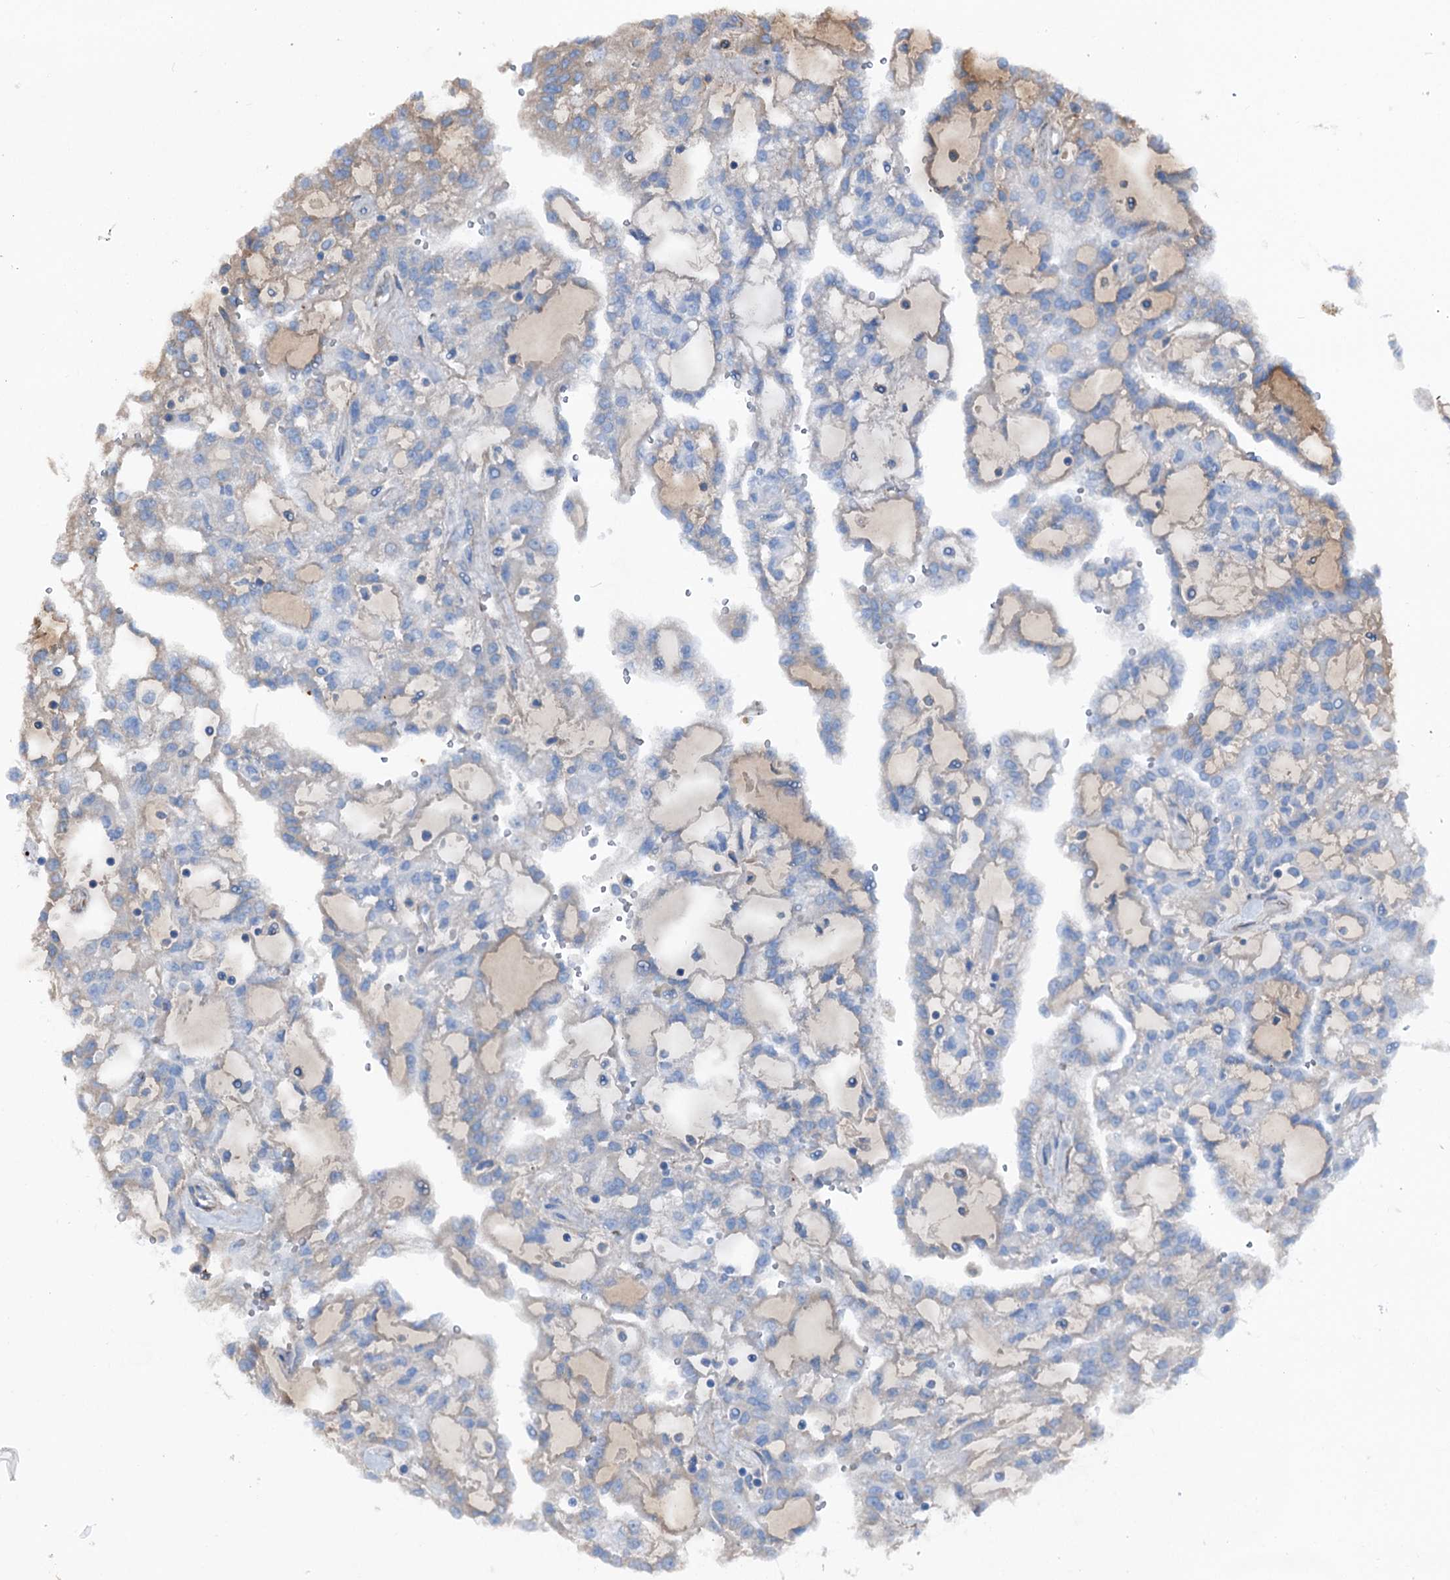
{"staining": {"intensity": "weak", "quantity": "<25%", "location": "cytoplasmic/membranous"}, "tissue": "renal cancer", "cell_type": "Tumor cells", "image_type": "cancer", "snomed": [{"axis": "morphology", "description": "Adenocarcinoma, NOS"}, {"axis": "topography", "description": "Kidney"}], "caption": "Immunohistochemistry of renal cancer (adenocarcinoma) exhibits no staining in tumor cells.", "gene": "DDIAS", "patient": {"sex": "male", "age": 63}}